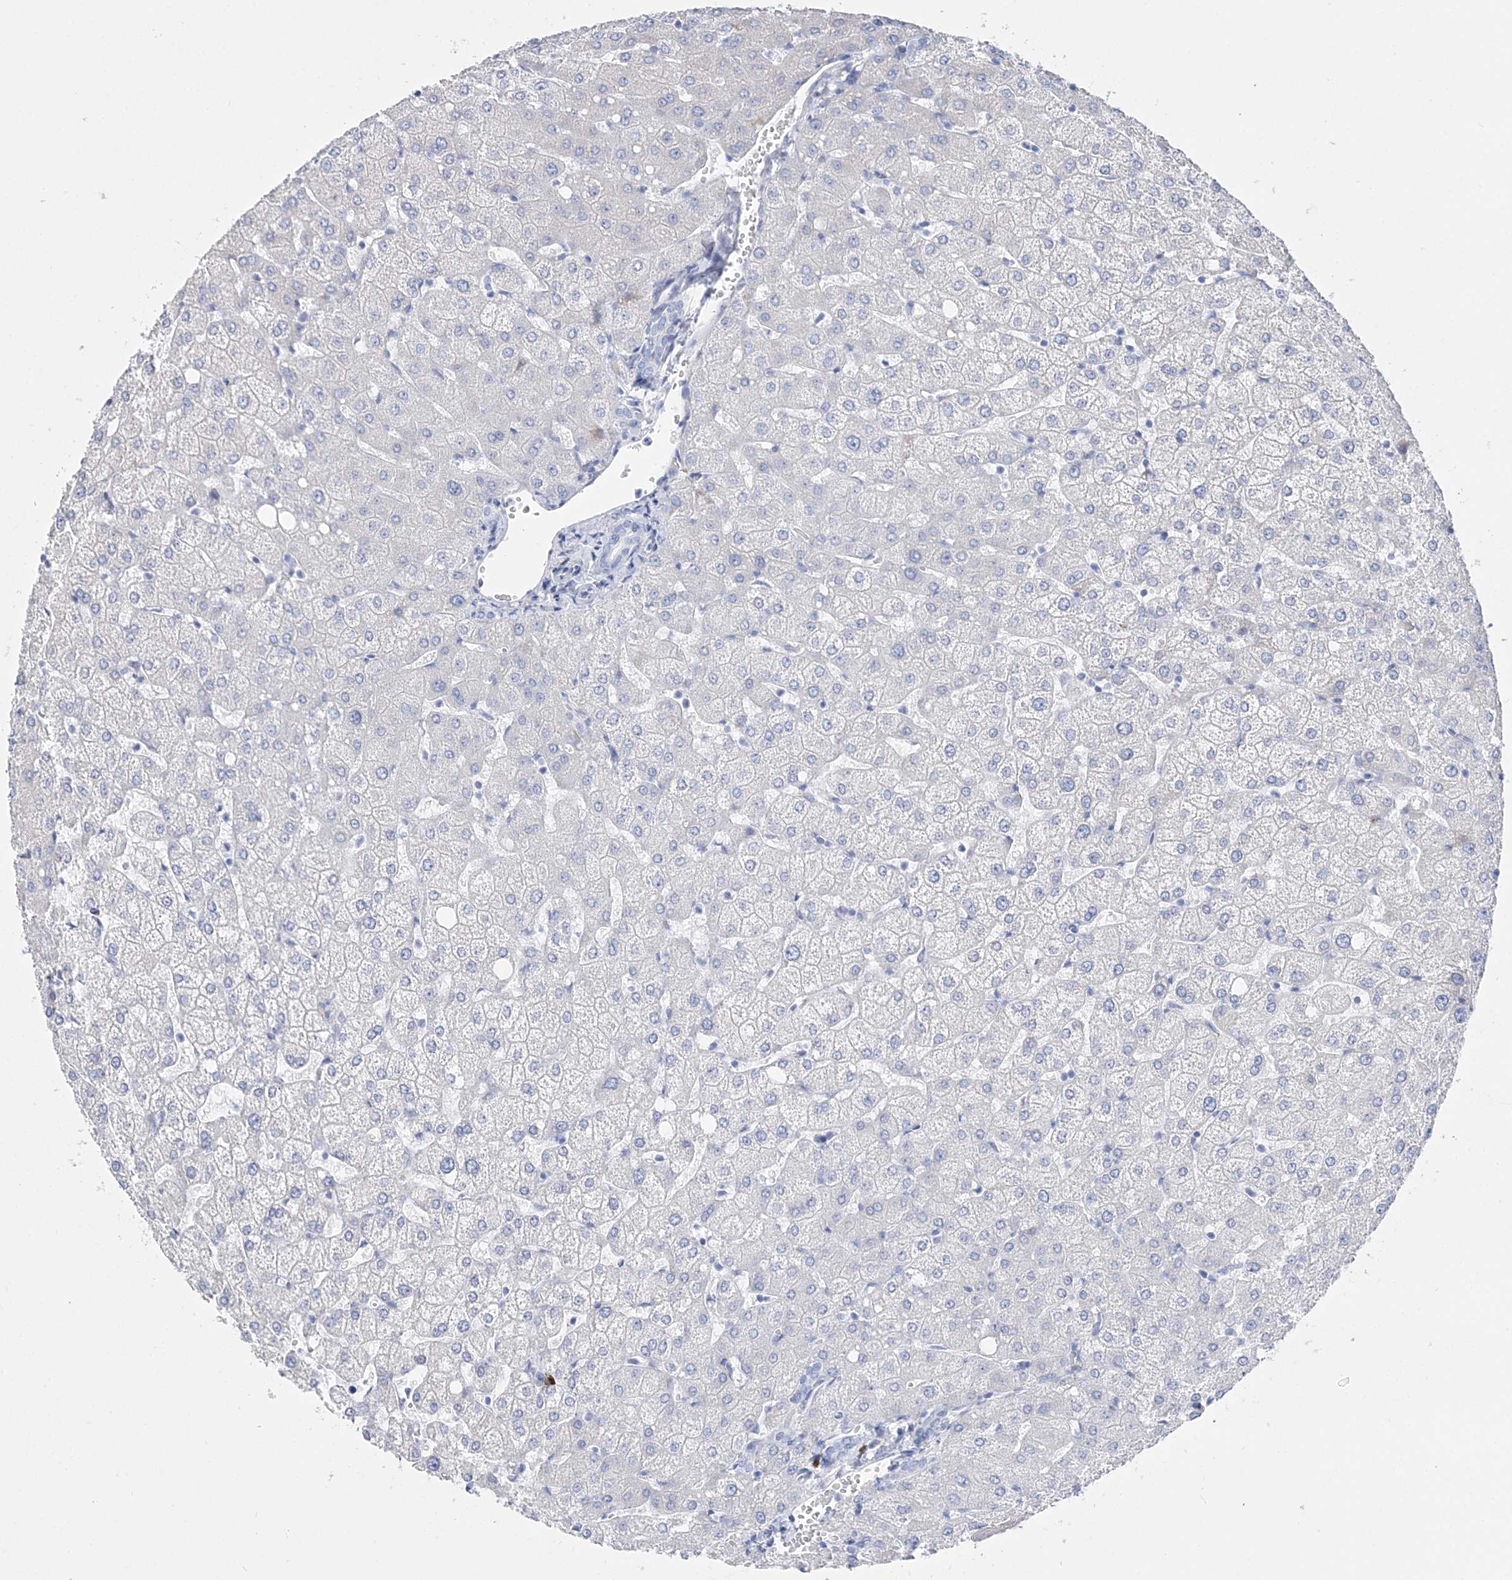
{"staining": {"intensity": "negative", "quantity": "none", "location": "none"}, "tissue": "liver", "cell_type": "Cholangiocytes", "image_type": "normal", "snomed": [{"axis": "morphology", "description": "Normal tissue, NOS"}, {"axis": "topography", "description": "Liver"}], "caption": "Immunohistochemistry (IHC) image of benign liver: human liver stained with DAB (3,3'-diaminobenzidine) reveals no significant protein expression in cholangiocytes.", "gene": "TSPYL6", "patient": {"sex": "female", "age": 54}}